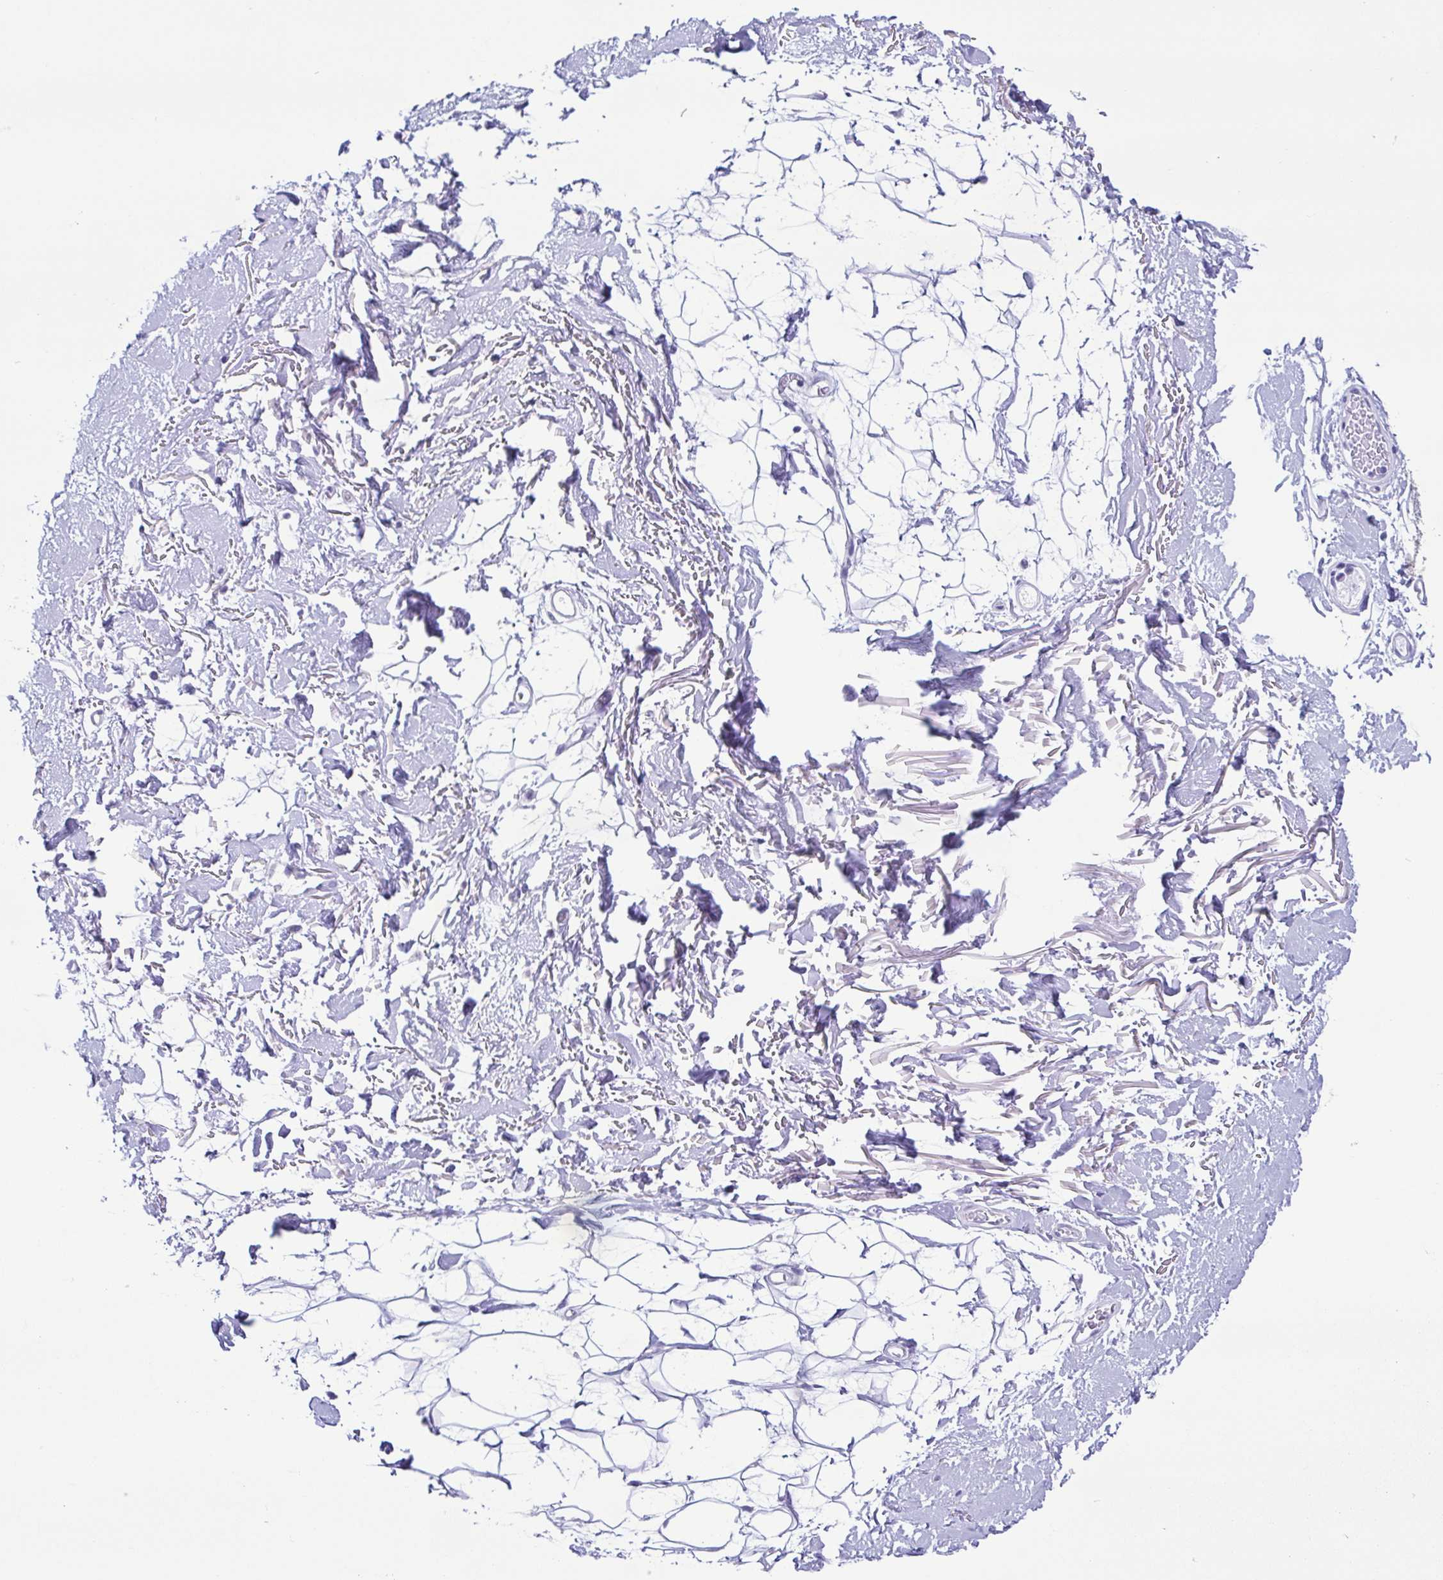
{"staining": {"intensity": "negative", "quantity": "none", "location": "none"}, "tissue": "adipose tissue", "cell_type": "Adipocytes", "image_type": "normal", "snomed": [{"axis": "morphology", "description": "Normal tissue, NOS"}, {"axis": "topography", "description": "Anal"}, {"axis": "topography", "description": "Peripheral nerve tissue"}], "caption": "This is an immunohistochemistry histopathology image of normal human adipose tissue. There is no positivity in adipocytes.", "gene": "ACTRT3", "patient": {"sex": "male", "age": 78}}